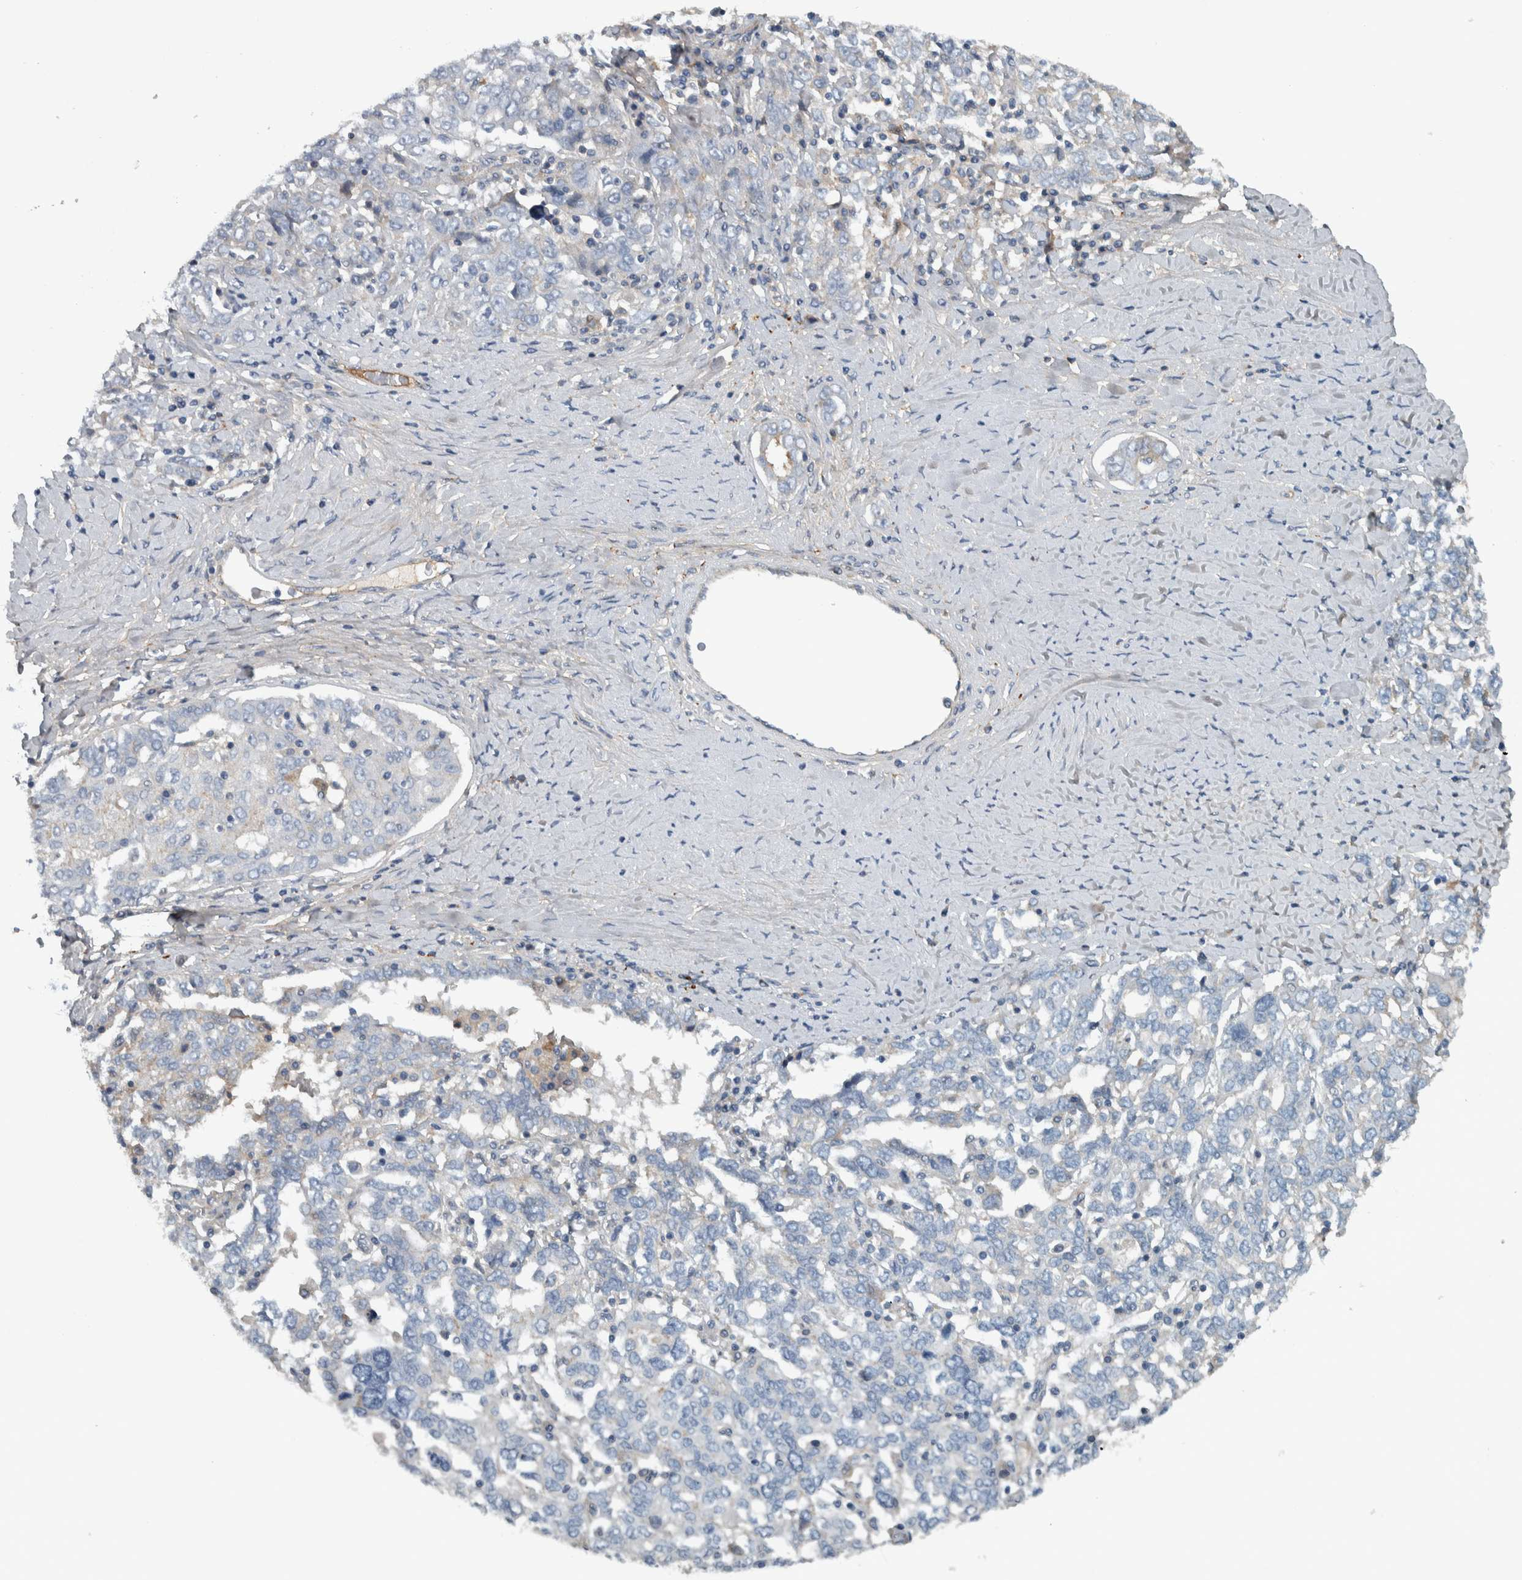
{"staining": {"intensity": "negative", "quantity": "none", "location": "none"}, "tissue": "ovarian cancer", "cell_type": "Tumor cells", "image_type": "cancer", "snomed": [{"axis": "morphology", "description": "Carcinoma, endometroid"}, {"axis": "topography", "description": "Ovary"}], "caption": "DAB immunohistochemical staining of endometroid carcinoma (ovarian) reveals no significant staining in tumor cells. (DAB (3,3'-diaminobenzidine) immunohistochemistry, high magnification).", "gene": "SERPINC1", "patient": {"sex": "female", "age": 62}}